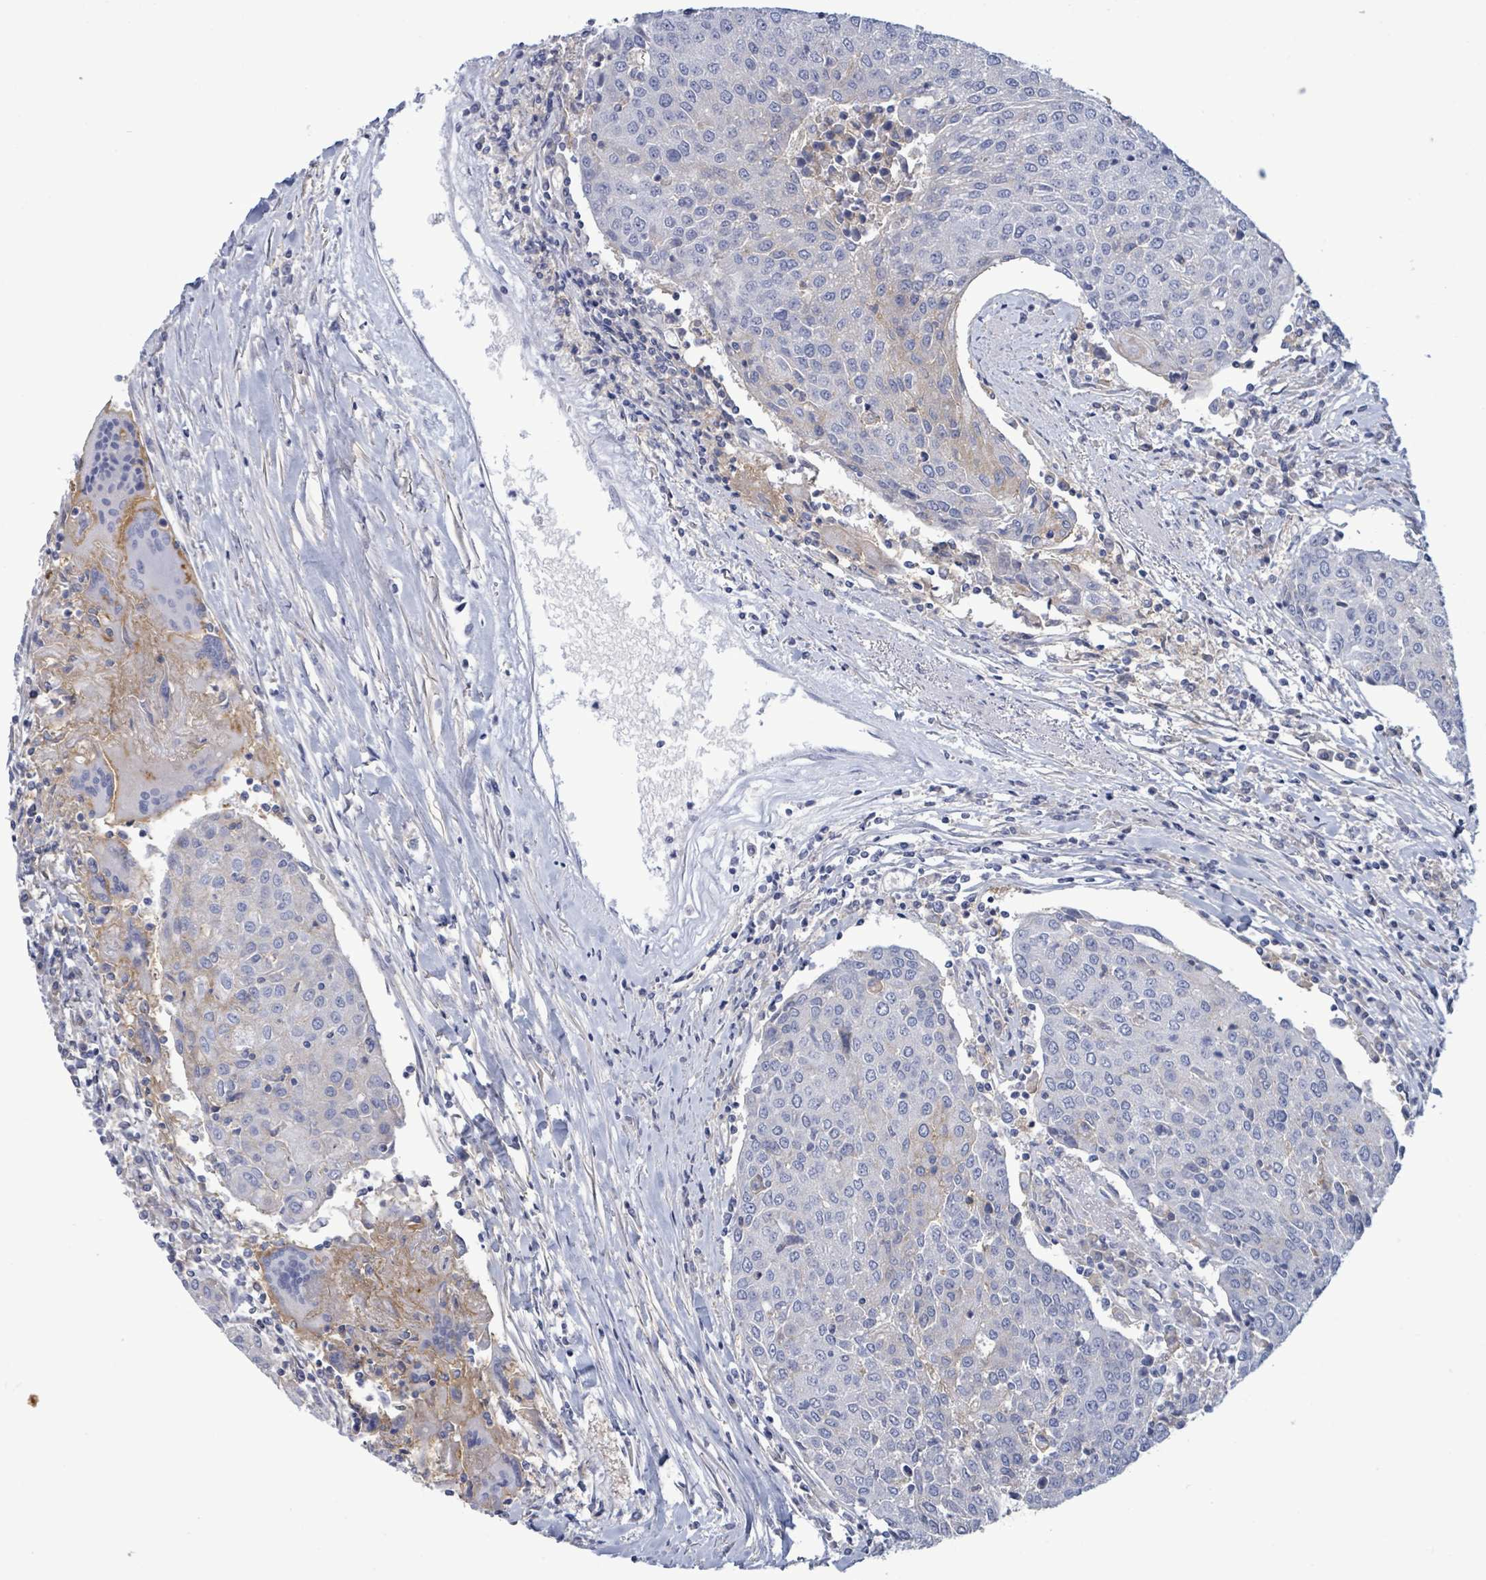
{"staining": {"intensity": "negative", "quantity": "none", "location": "none"}, "tissue": "urothelial cancer", "cell_type": "Tumor cells", "image_type": "cancer", "snomed": [{"axis": "morphology", "description": "Urothelial carcinoma, High grade"}, {"axis": "topography", "description": "Urinary bladder"}], "caption": "Immunohistochemical staining of urothelial cancer displays no significant positivity in tumor cells. The staining was performed using DAB to visualize the protein expression in brown, while the nuclei were stained in blue with hematoxylin (Magnification: 20x).", "gene": "BSG", "patient": {"sex": "female", "age": 85}}